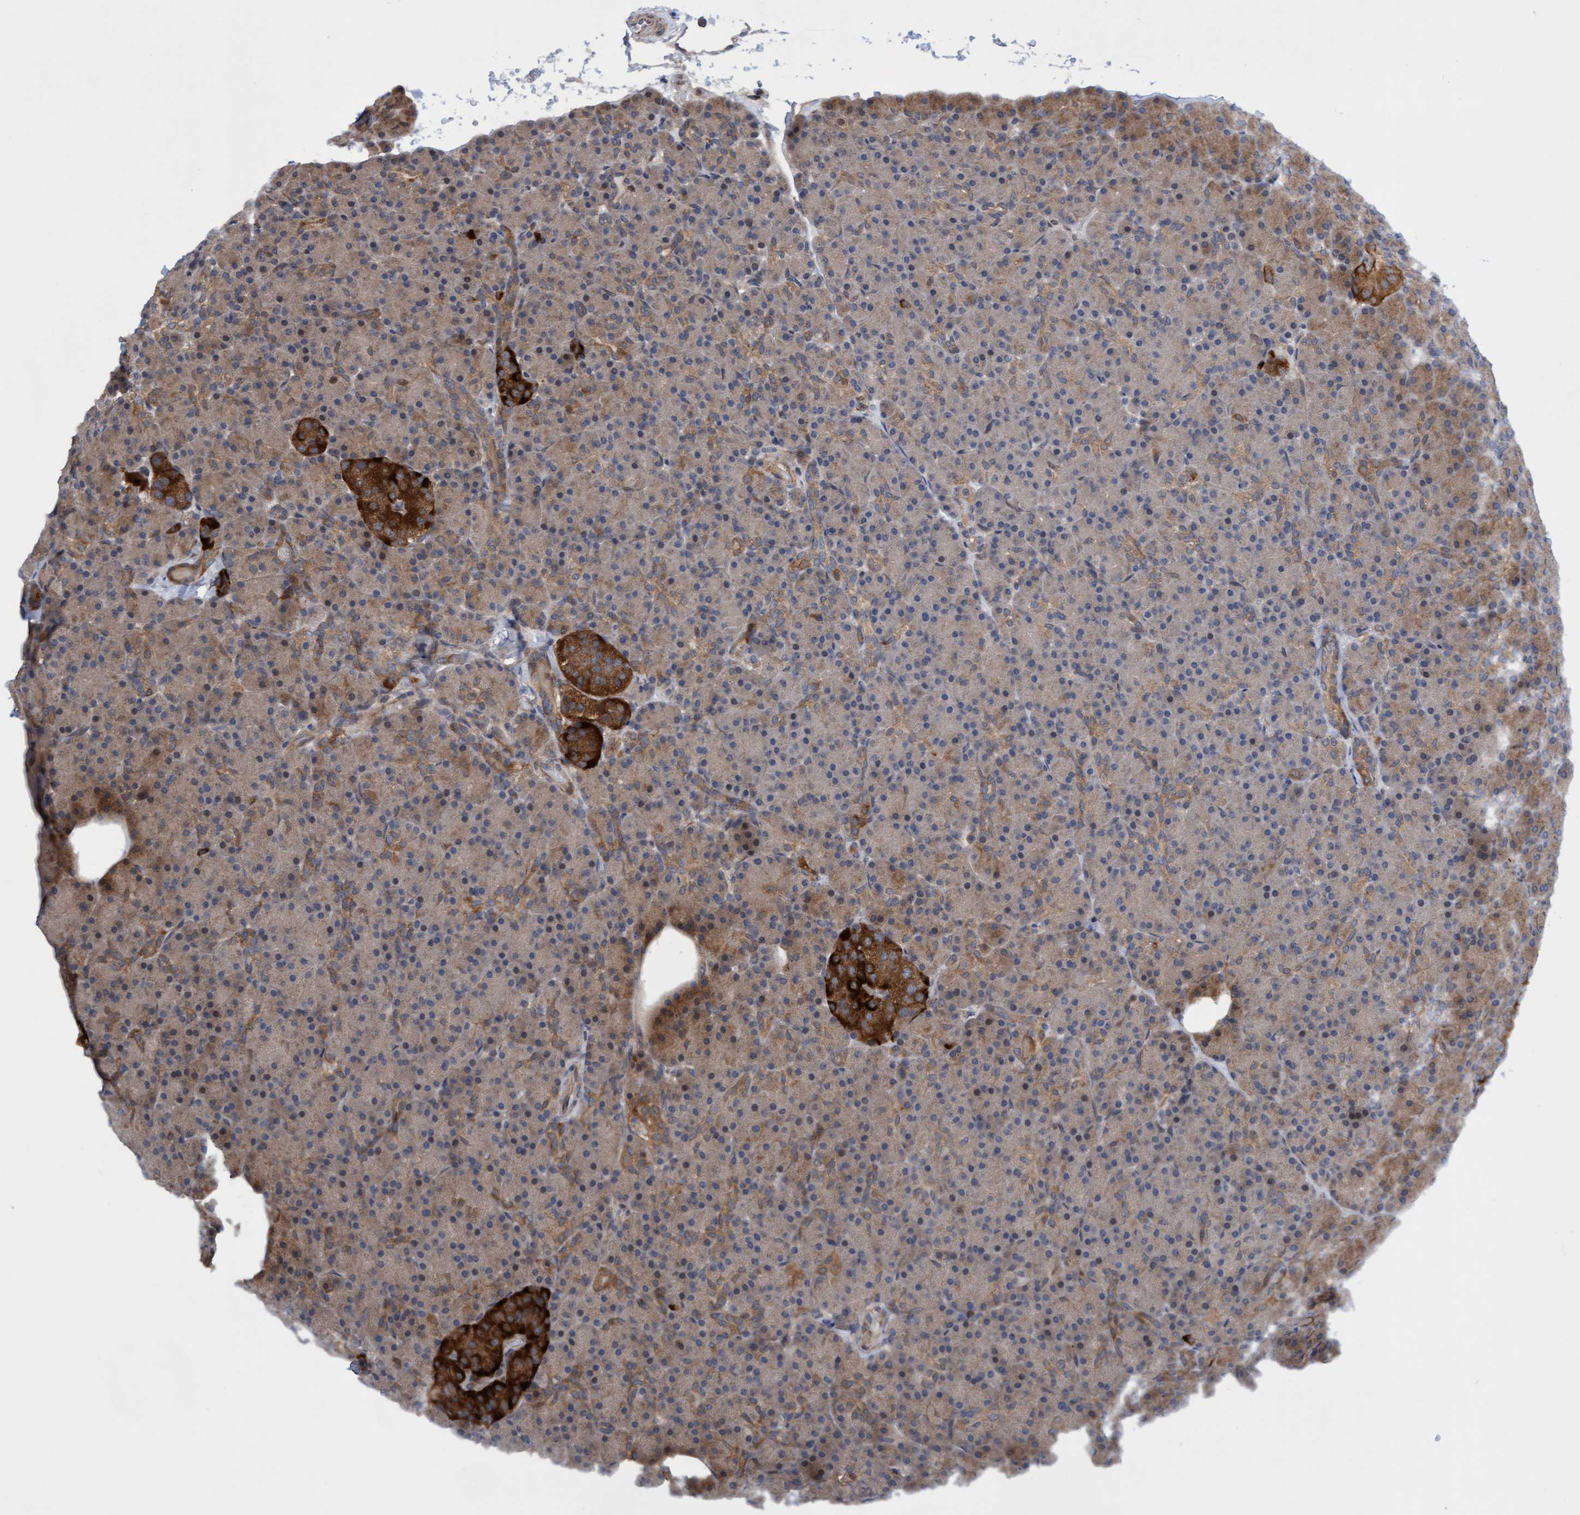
{"staining": {"intensity": "moderate", "quantity": "25%-75%", "location": "cytoplasmic/membranous"}, "tissue": "pancreas", "cell_type": "Exocrine glandular cells", "image_type": "normal", "snomed": [{"axis": "morphology", "description": "Normal tissue, NOS"}, {"axis": "topography", "description": "Pancreas"}], "caption": "Immunohistochemical staining of unremarkable pancreas displays 25%-75% levels of moderate cytoplasmic/membranous protein staining in about 25%-75% of exocrine glandular cells.", "gene": "ITFG1", "patient": {"sex": "female", "age": 43}}